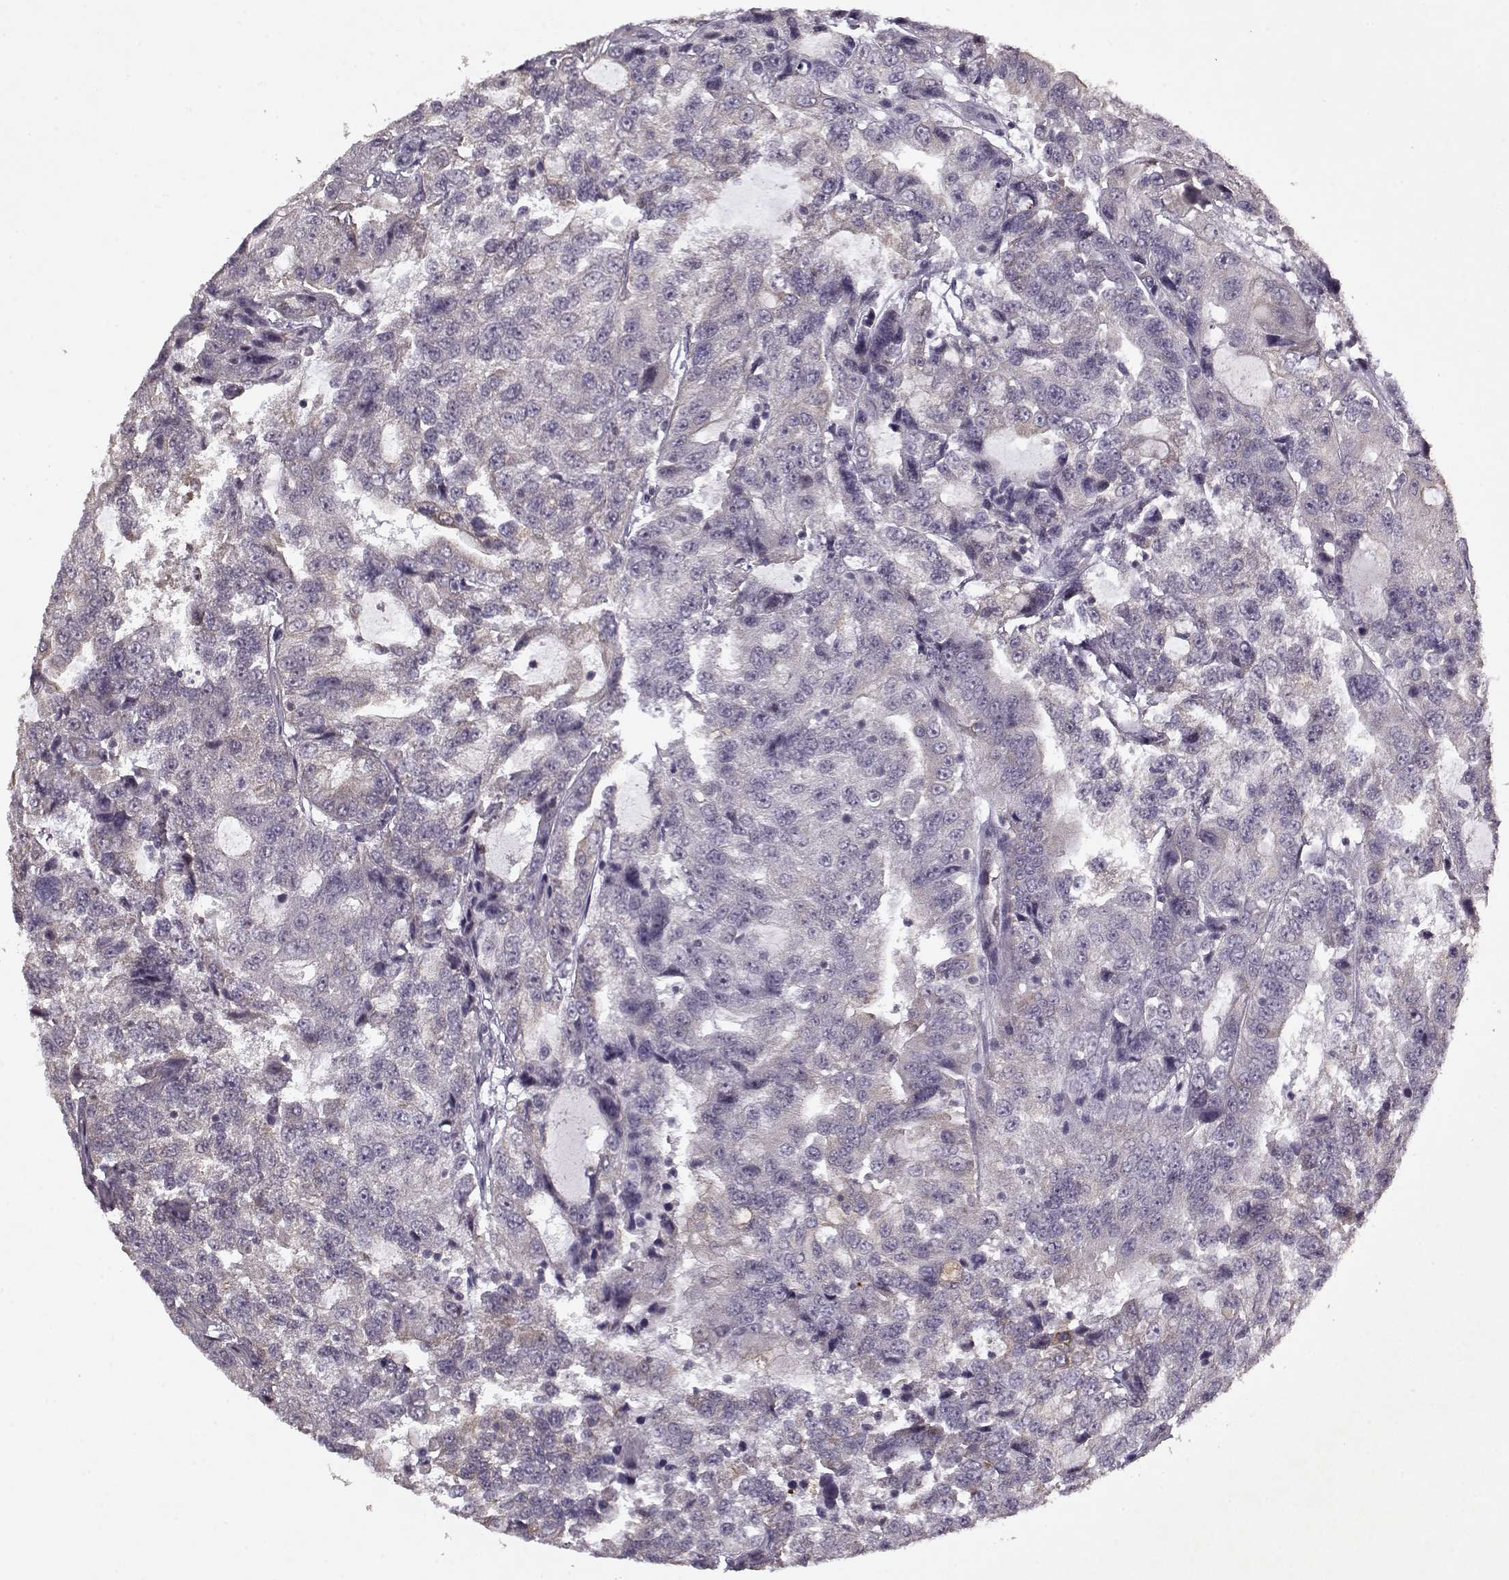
{"staining": {"intensity": "negative", "quantity": "none", "location": "none"}, "tissue": "urothelial cancer", "cell_type": "Tumor cells", "image_type": "cancer", "snomed": [{"axis": "morphology", "description": "Urothelial carcinoma, NOS"}, {"axis": "morphology", "description": "Urothelial carcinoma, High grade"}, {"axis": "topography", "description": "Urinary bladder"}], "caption": "Tumor cells are negative for protein expression in human urothelial cancer. (Immunohistochemistry (ihc), brightfield microscopy, high magnification).", "gene": "KRT9", "patient": {"sex": "female", "age": 73}}